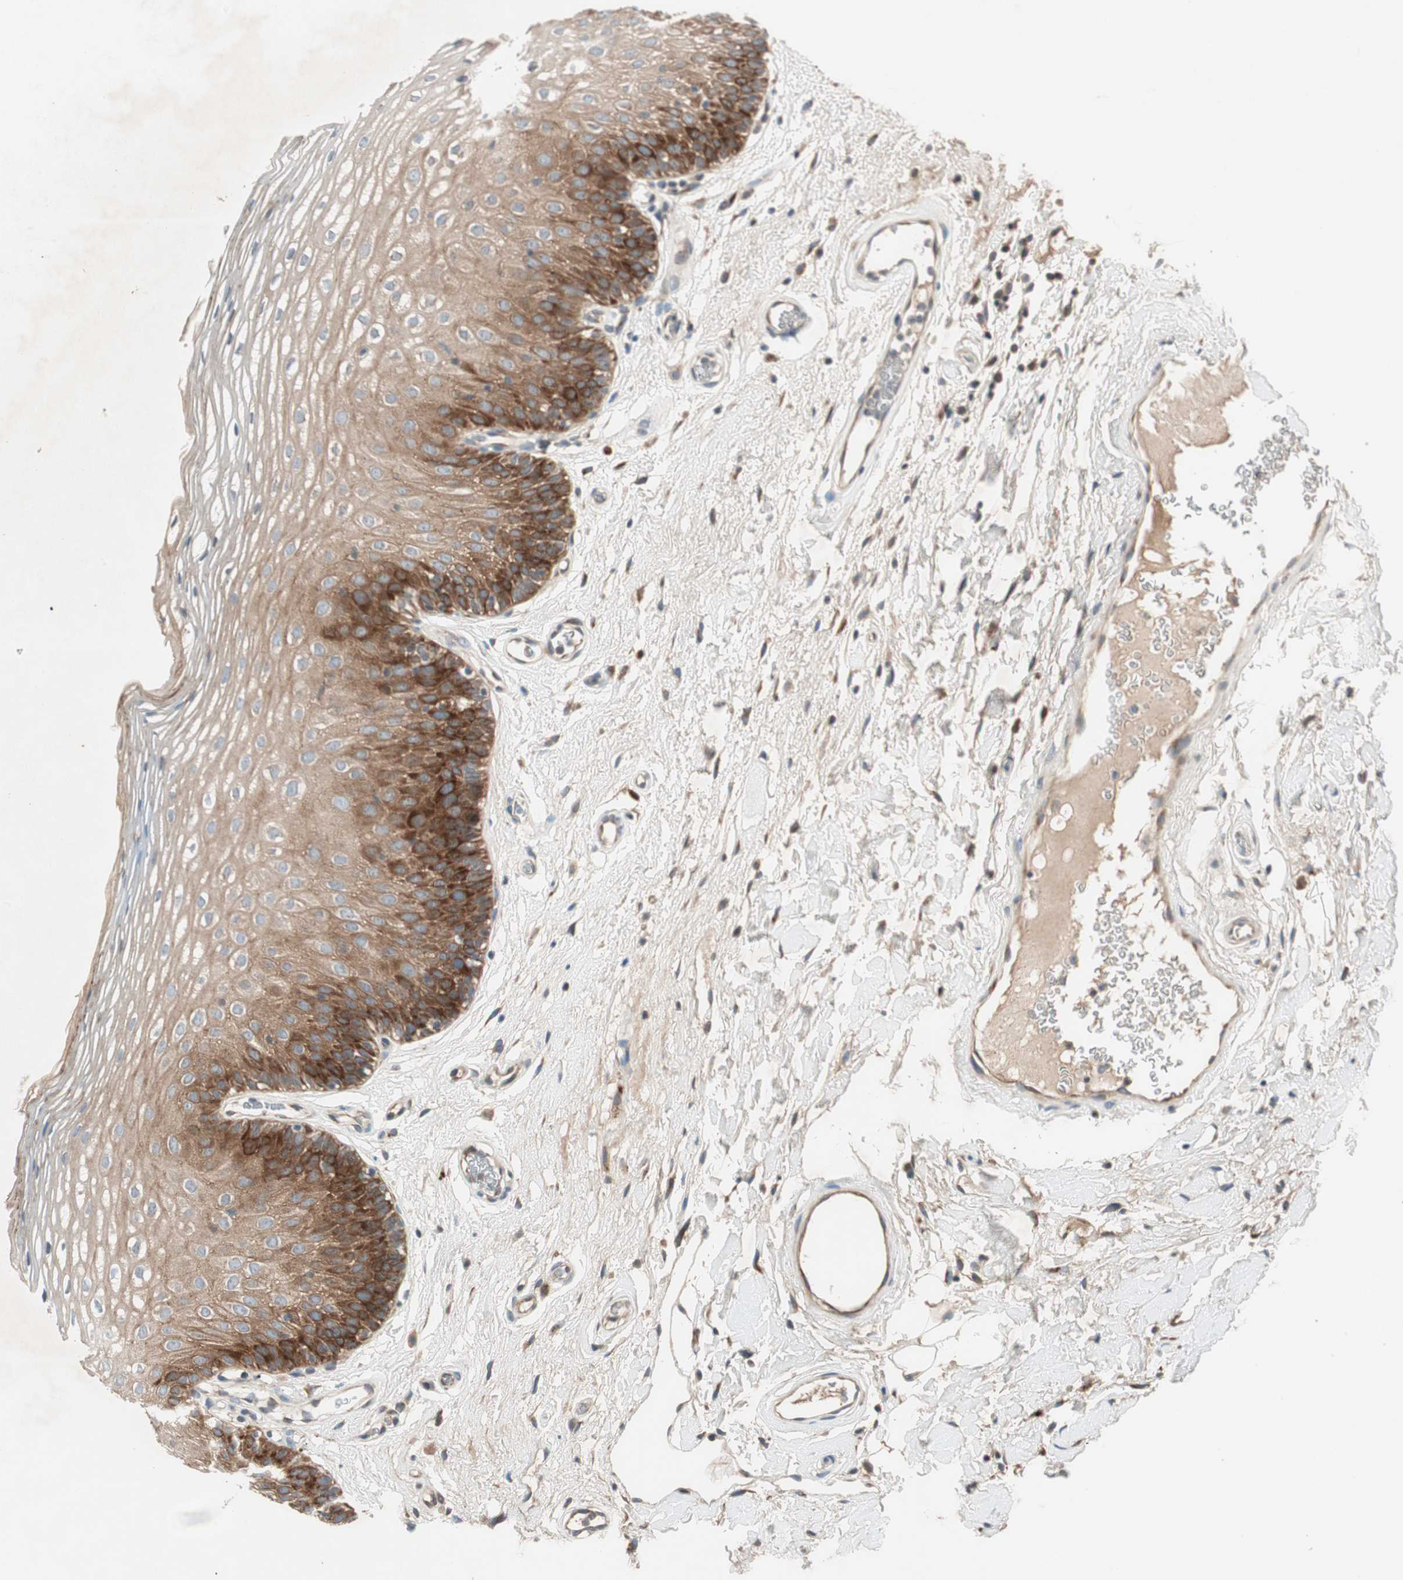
{"staining": {"intensity": "strong", "quantity": ">75%", "location": "cytoplasmic/membranous"}, "tissue": "oral mucosa", "cell_type": "Squamous epithelial cells", "image_type": "normal", "snomed": [{"axis": "morphology", "description": "Normal tissue, NOS"}, {"axis": "morphology", "description": "Squamous cell carcinoma, NOS"}, {"axis": "topography", "description": "Skeletal muscle"}, {"axis": "topography", "description": "Oral tissue"}], "caption": "High-power microscopy captured an IHC photomicrograph of normal oral mucosa, revealing strong cytoplasmic/membranous expression in about >75% of squamous epithelial cells.", "gene": "APOO", "patient": {"sex": "male", "age": 71}}